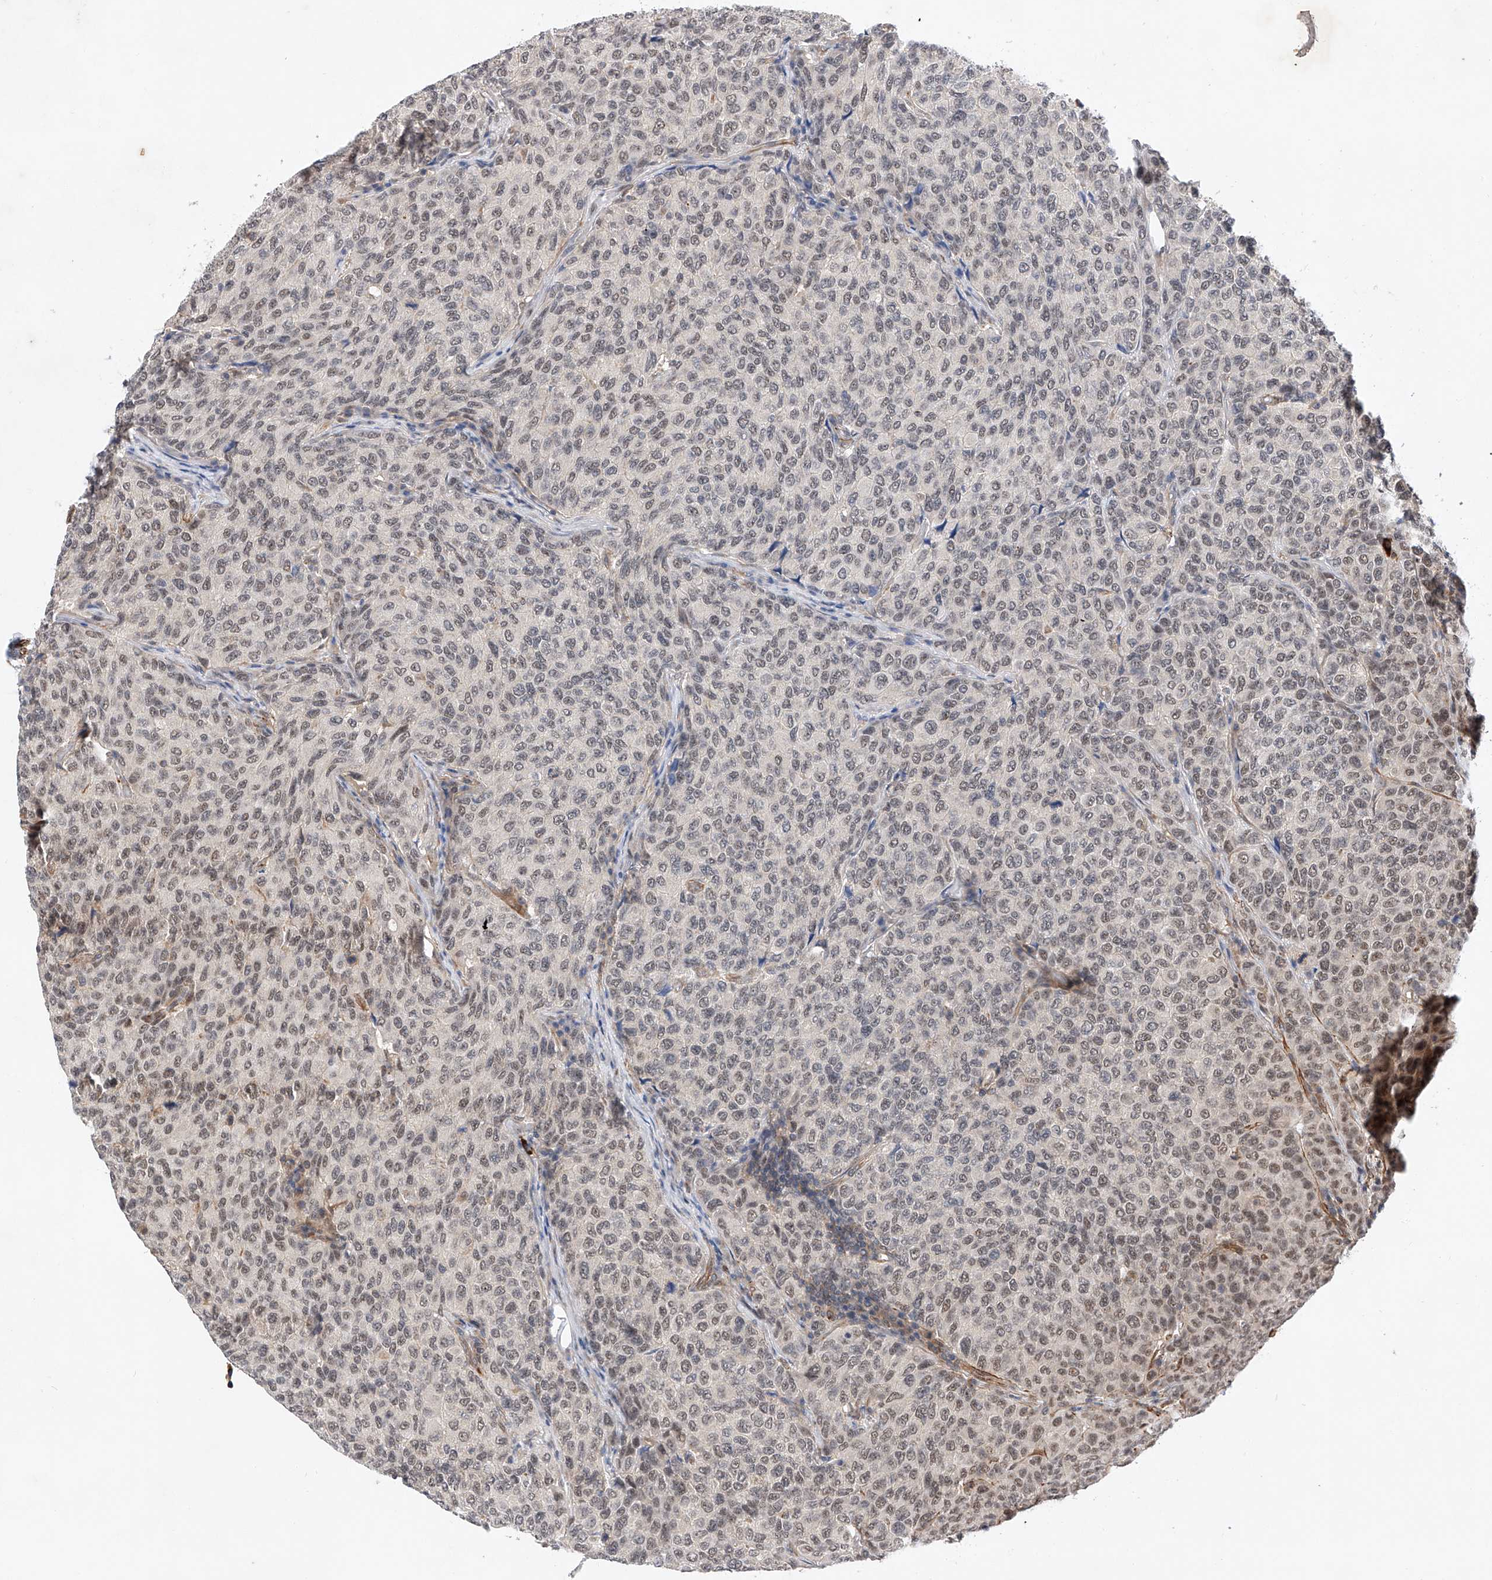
{"staining": {"intensity": "moderate", "quantity": "<25%", "location": "nuclear"}, "tissue": "breast cancer", "cell_type": "Tumor cells", "image_type": "cancer", "snomed": [{"axis": "morphology", "description": "Duct carcinoma"}, {"axis": "topography", "description": "Breast"}], "caption": "Immunohistochemical staining of human breast invasive ductal carcinoma demonstrates moderate nuclear protein positivity in approximately <25% of tumor cells.", "gene": "AMD1", "patient": {"sex": "female", "age": 55}}